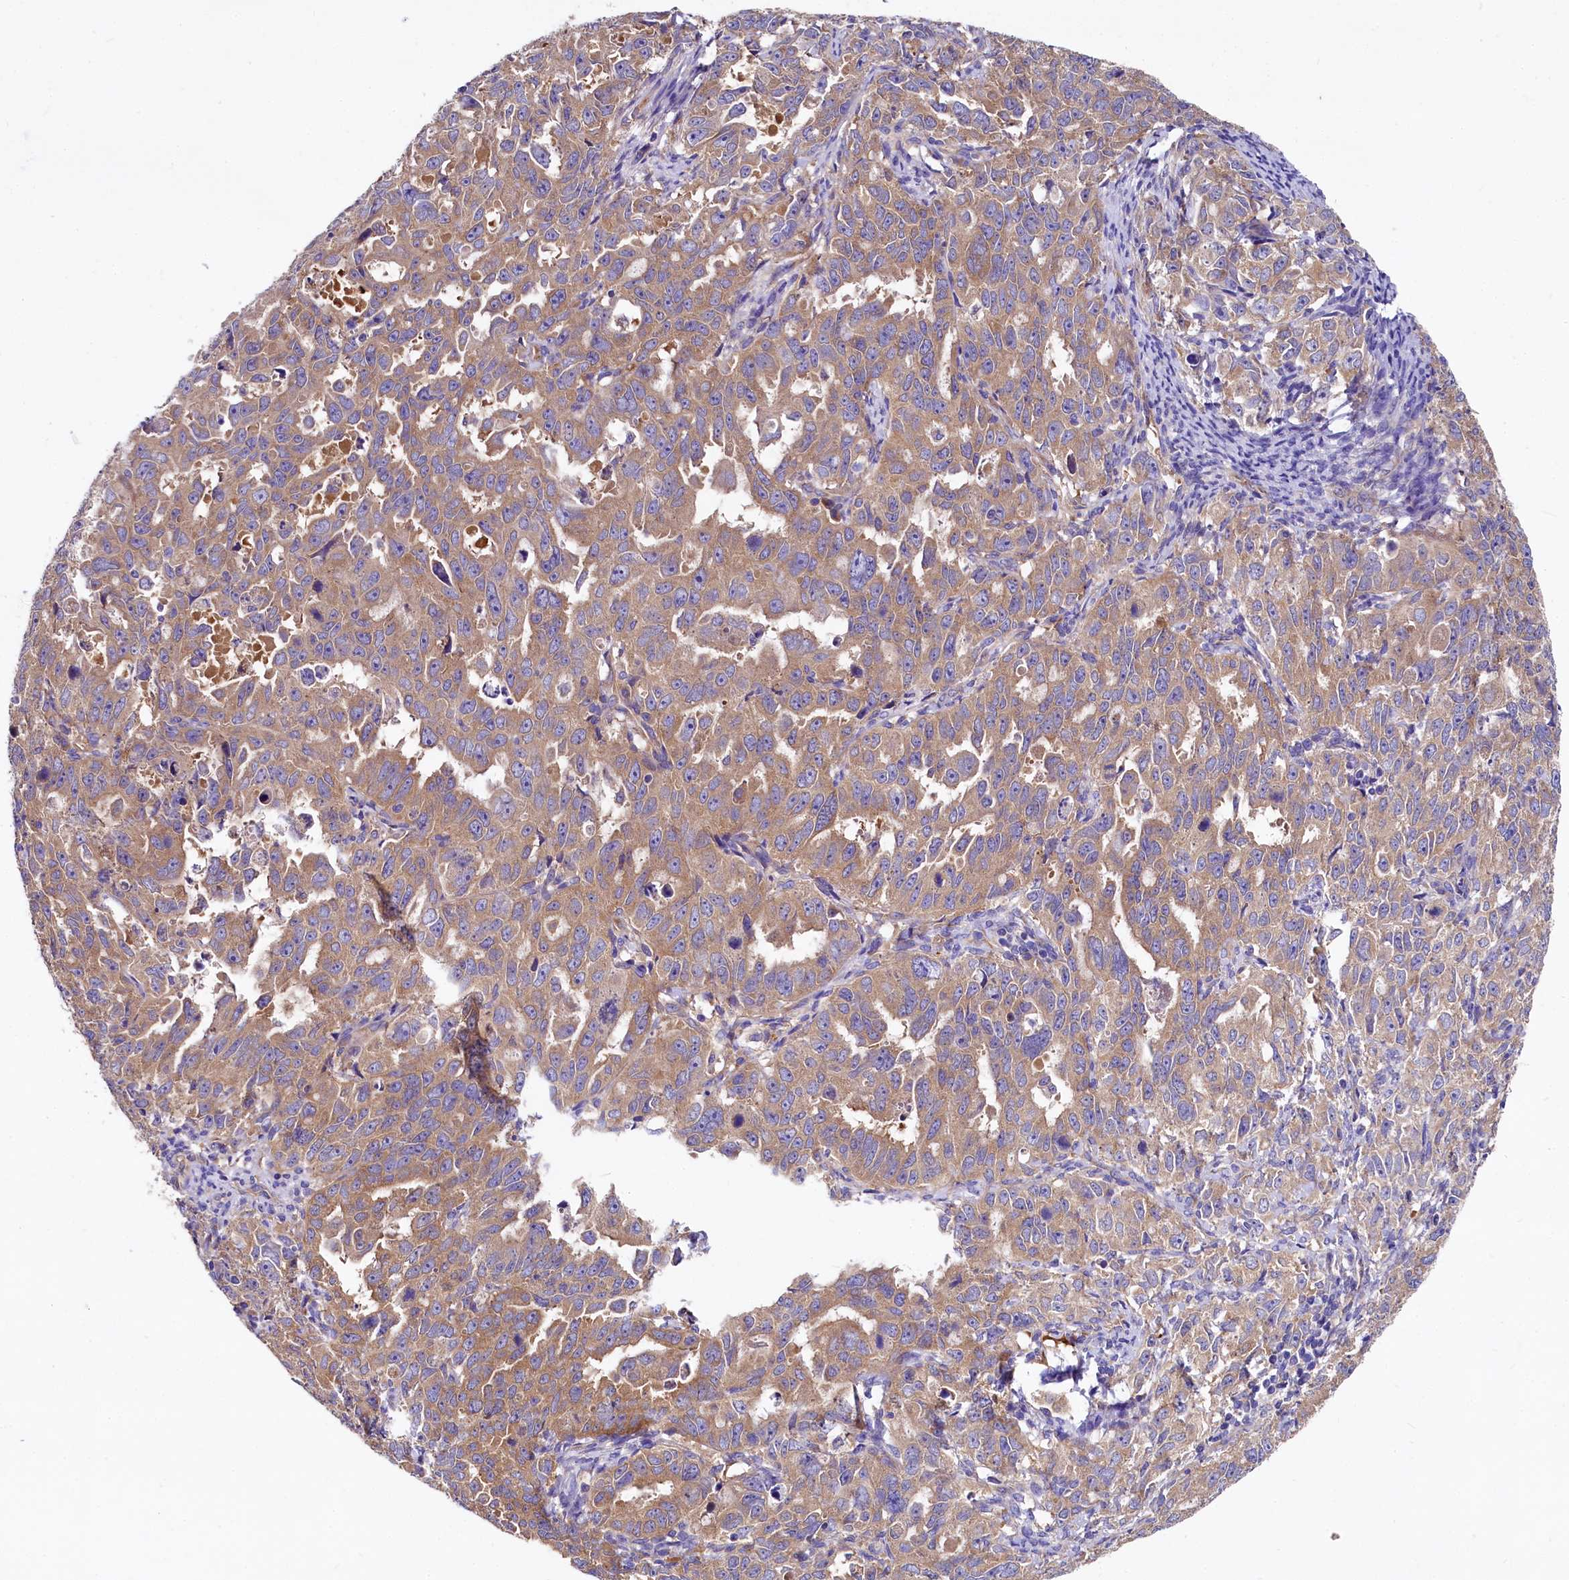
{"staining": {"intensity": "moderate", "quantity": ">75%", "location": "cytoplasmic/membranous"}, "tissue": "endometrial cancer", "cell_type": "Tumor cells", "image_type": "cancer", "snomed": [{"axis": "morphology", "description": "Adenocarcinoma, NOS"}, {"axis": "topography", "description": "Endometrium"}], "caption": "Tumor cells display medium levels of moderate cytoplasmic/membranous expression in approximately >75% of cells in endometrial cancer (adenocarcinoma).", "gene": "QARS1", "patient": {"sex": "female", "age": 65}}